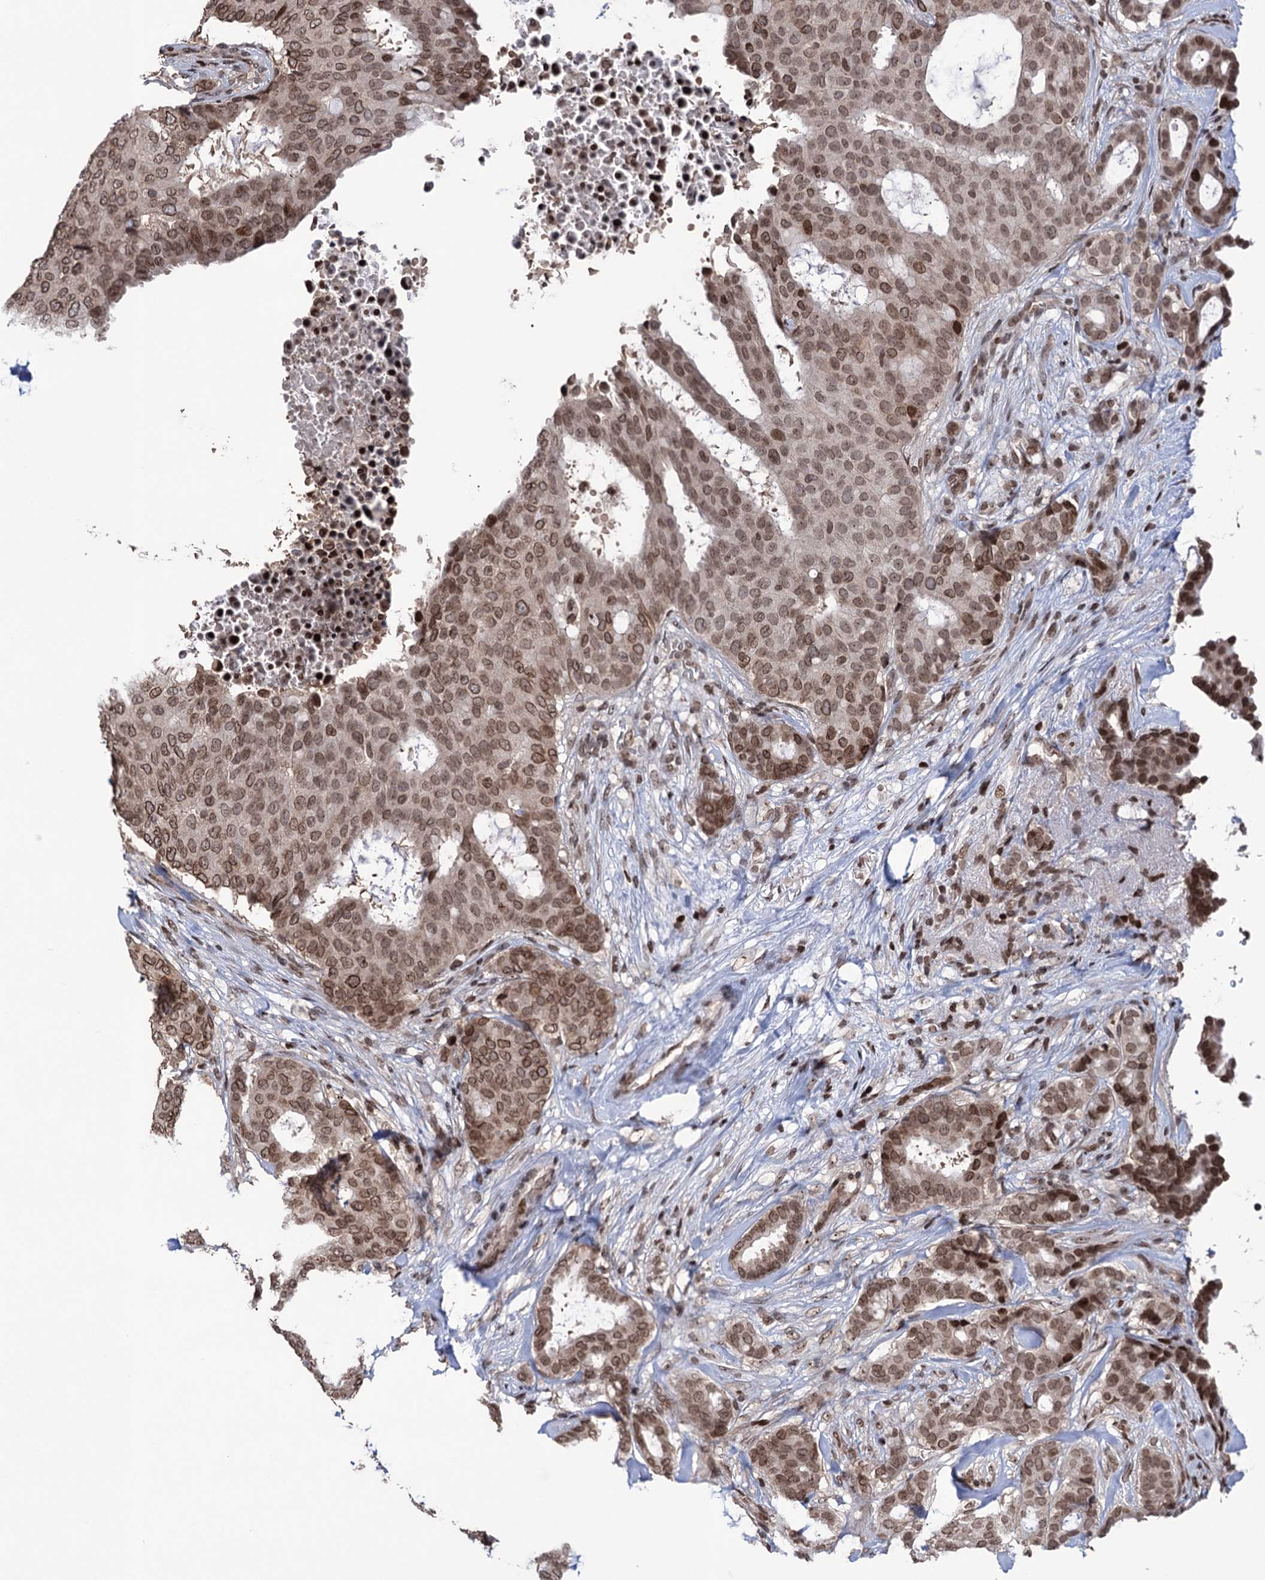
{"staining": {"intensity": "moderate", "quantity": ">75%", "location": "nuclear"}, "tissue": "breast cancer", "cell_type": "Tumor cells", "image_type": "cancer", "snomed": [{"axis": "morphology", "description": "Duct carcinoma"}, {"axis": "topography", "description": "Breast"}], "caption": "Breast cancer (intraductal carcinoma) stained for a protein (brown) reveals moderate nuclear positive staining in approximately >75% of tumor cells.", "gene": "CCDC77", "patient": {"sex": "female", "age": 75}}